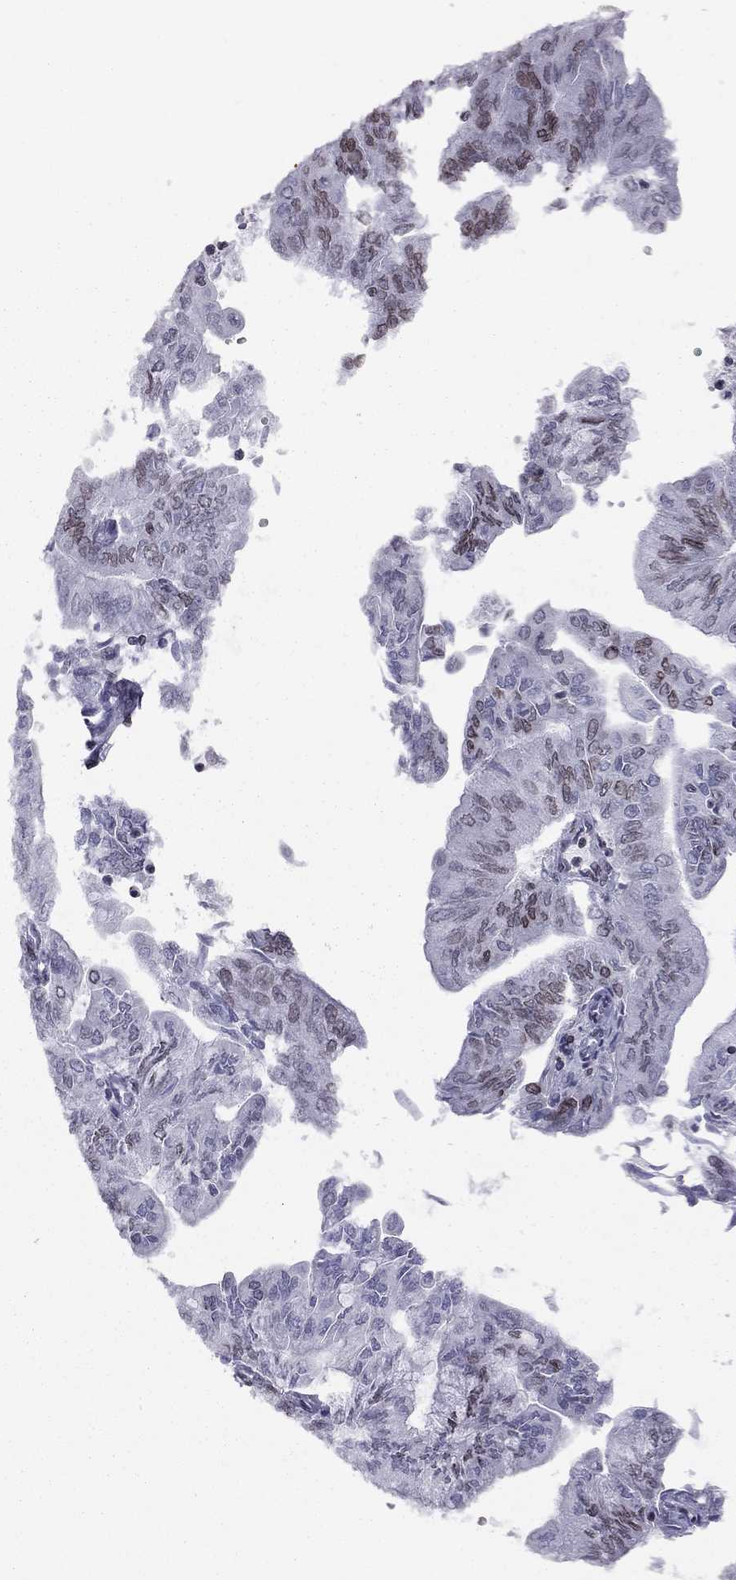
{"staining": {"intensity": "weak", "quantity": "<25%", "location": "cytoplasmic/membranous,nuclear"}, "tissue": "endometrial cancer", "cell_type": "Tumor cells", "image_type": "cancer", "snomed": [{"axis": "morphology", "description": "Adenocarcinoma, NOS"}, {"axis": "topography", "description": "Endometrium"}], "caption": "This photomicrograph is of endometrial cancer stained with IHC to label a protein in brown with the nuclei are counter-stained blue. There is no staining in tumor cells.", "gene": "ESPL1", "patient": {"sex": "female", "age": 59}}